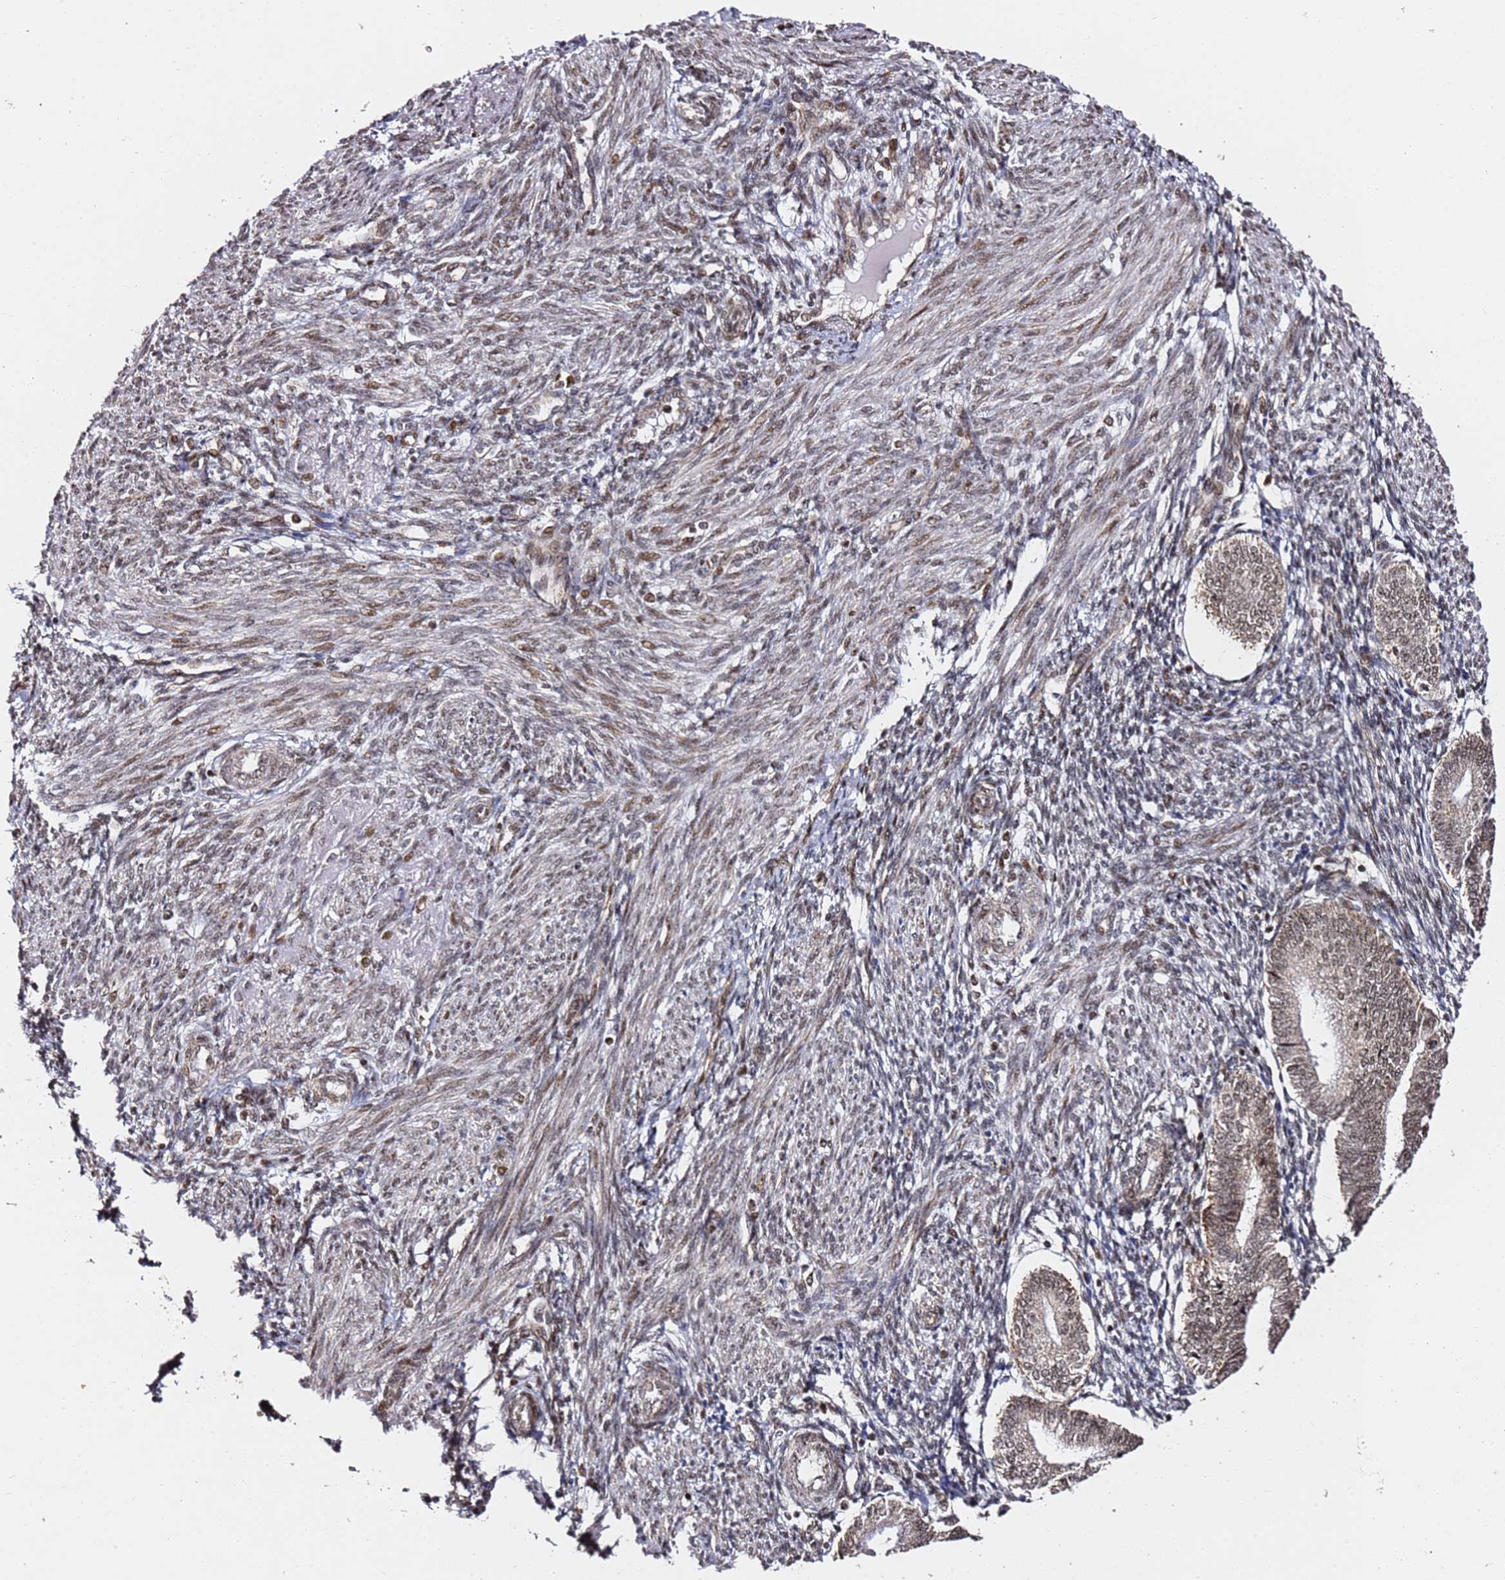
{"staining": {"intensity": "moderate", "quantity": "<25%", "location": "nuclear"}, "tissue": "endometrium", "cell_type": "Cells in endometrial stroma", "image_type": "normal", "snomed": [{"axis": "morphology", "description": "Normal tissue, NOS"}, {"axis": "topography", "description": "Endometrium"}], "caption": "Immunohistochemistry staining of normal endometrium, which reveals low levels of moderate nuclear positivity in about <25% of cells in endometrial stroma indicating moderate nuclear protein staining. The staining was performed using DAB (3,3'-diaminobenzidine) (brown) for protein detection and nuclei were counterstained in hematoxylin (blue).", "gene": "TP53AIP1", "patient": {"sex": "female", "age": 34}}